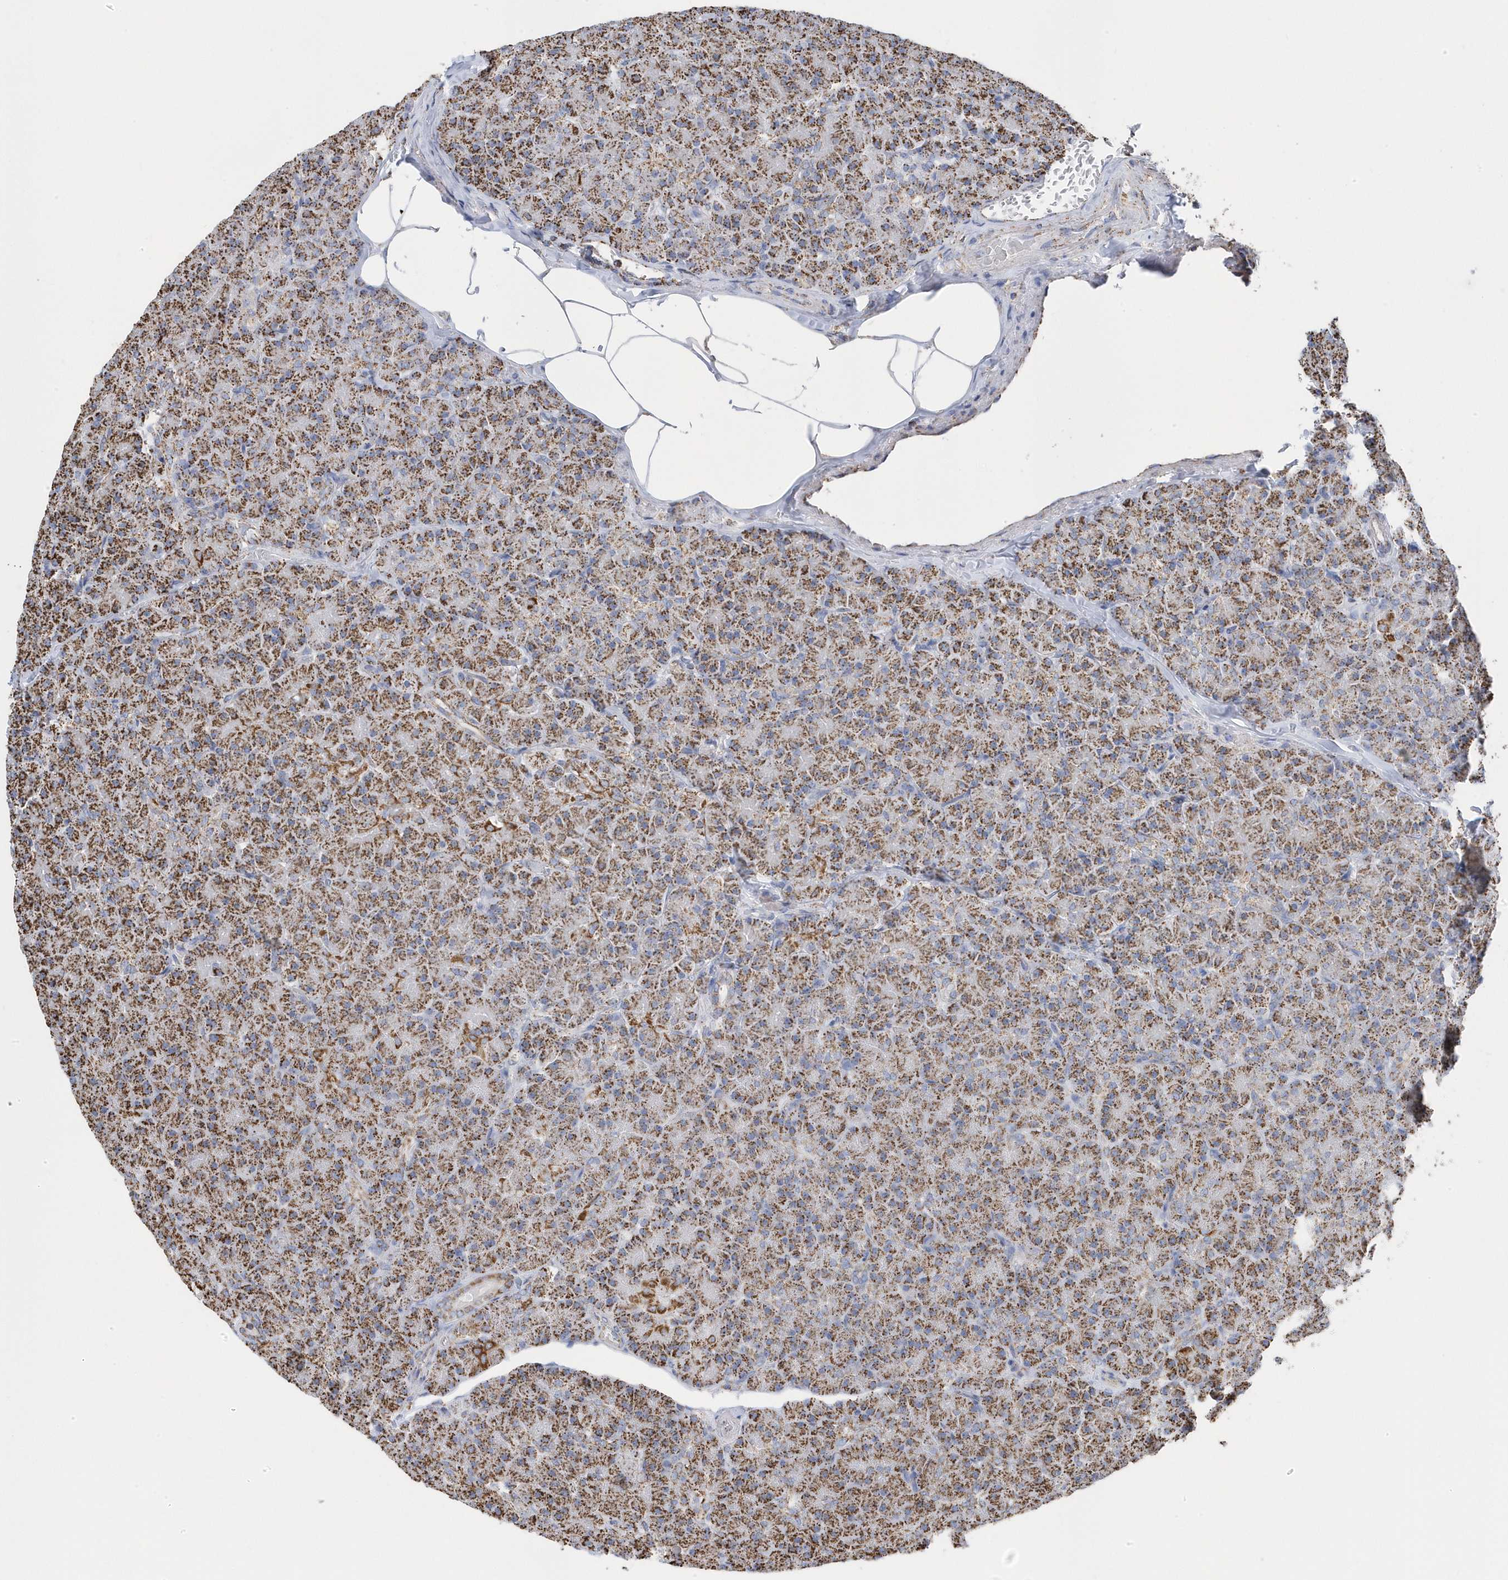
{"staining": {"intensity": "moderate", "quantity": ">75%", "location": "cytoplasmic/membranous"}, "tissue": "pancreas", "cell_type": "Exocrine glandular cells", "image_type": "normal", "snomed": [{"axis": "morphology", "description": "Normal tissue, NOS"}, {"axis": "topography", "description": "Pancreas"}], "caption": "Immunohistochemical staining of unremarkable pancreas exhibits medium levels of moderate cytoplasmic/membranous positivity in about >75% of exocrine glandular cells. (Brightfield microscopy of DAB IHC at high magnification).", "gene": "GTPBP8", "patient": {"sex": "female", "age": 43}}